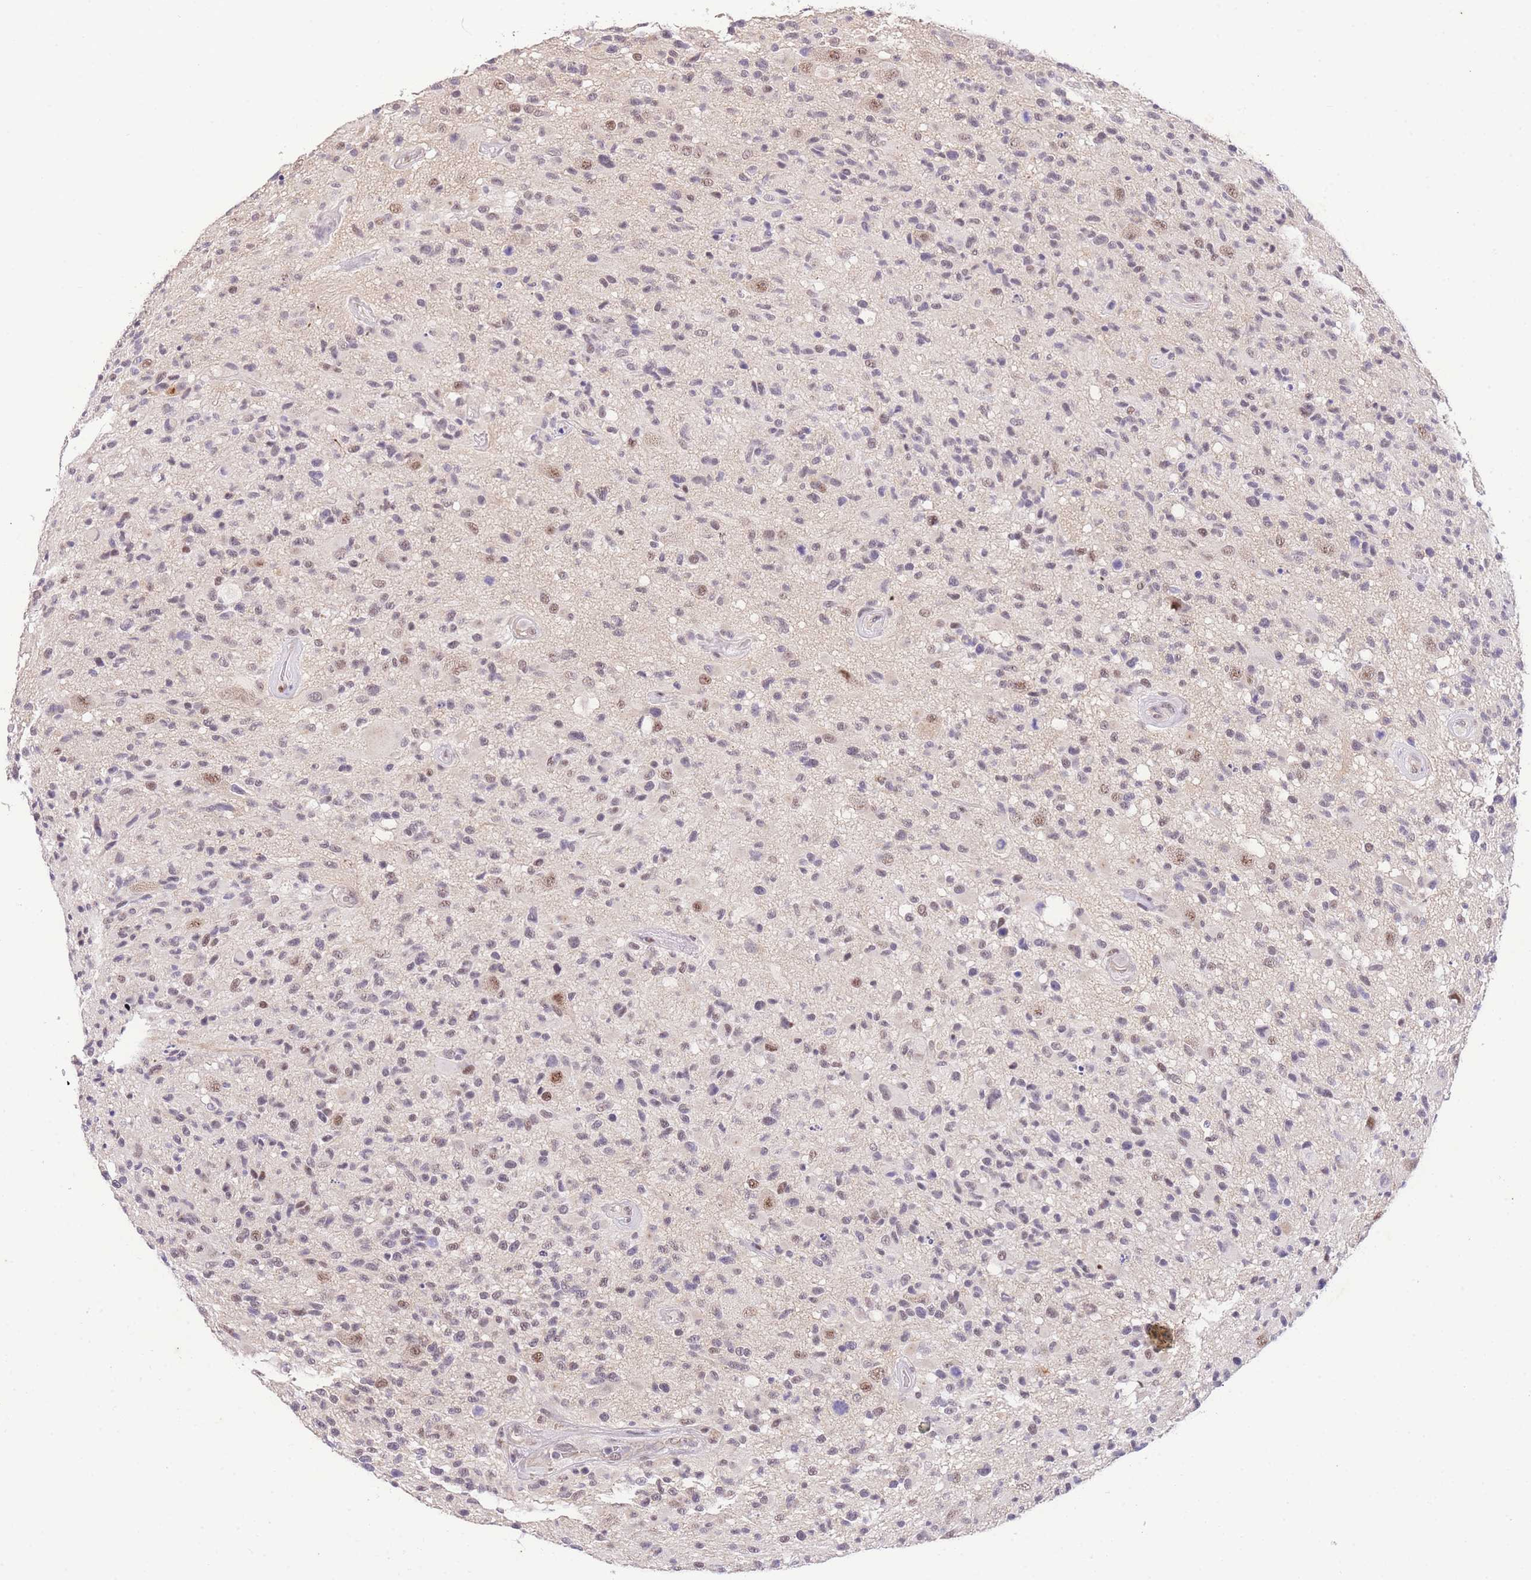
{"staining": {"intensity": "weak", "quantity": "<25%", "location": "nuclear"}, "tissue": "glioma", "cell_type": "Tumor cells", "image_type": "cancer", "snomed": [{"axis": "morphology", "description": "Glioma, malignant, High grade"}, {"axis": "morphology", "description": "Glioblastoma, NOS"}, {"axis": "topography", "description": "Brain"}], "caption": "There is no significant positivity in tumor cells of glioblastoma.", "gene": "SLC35F2", "patient": {"sex": "male", "age": 60}}